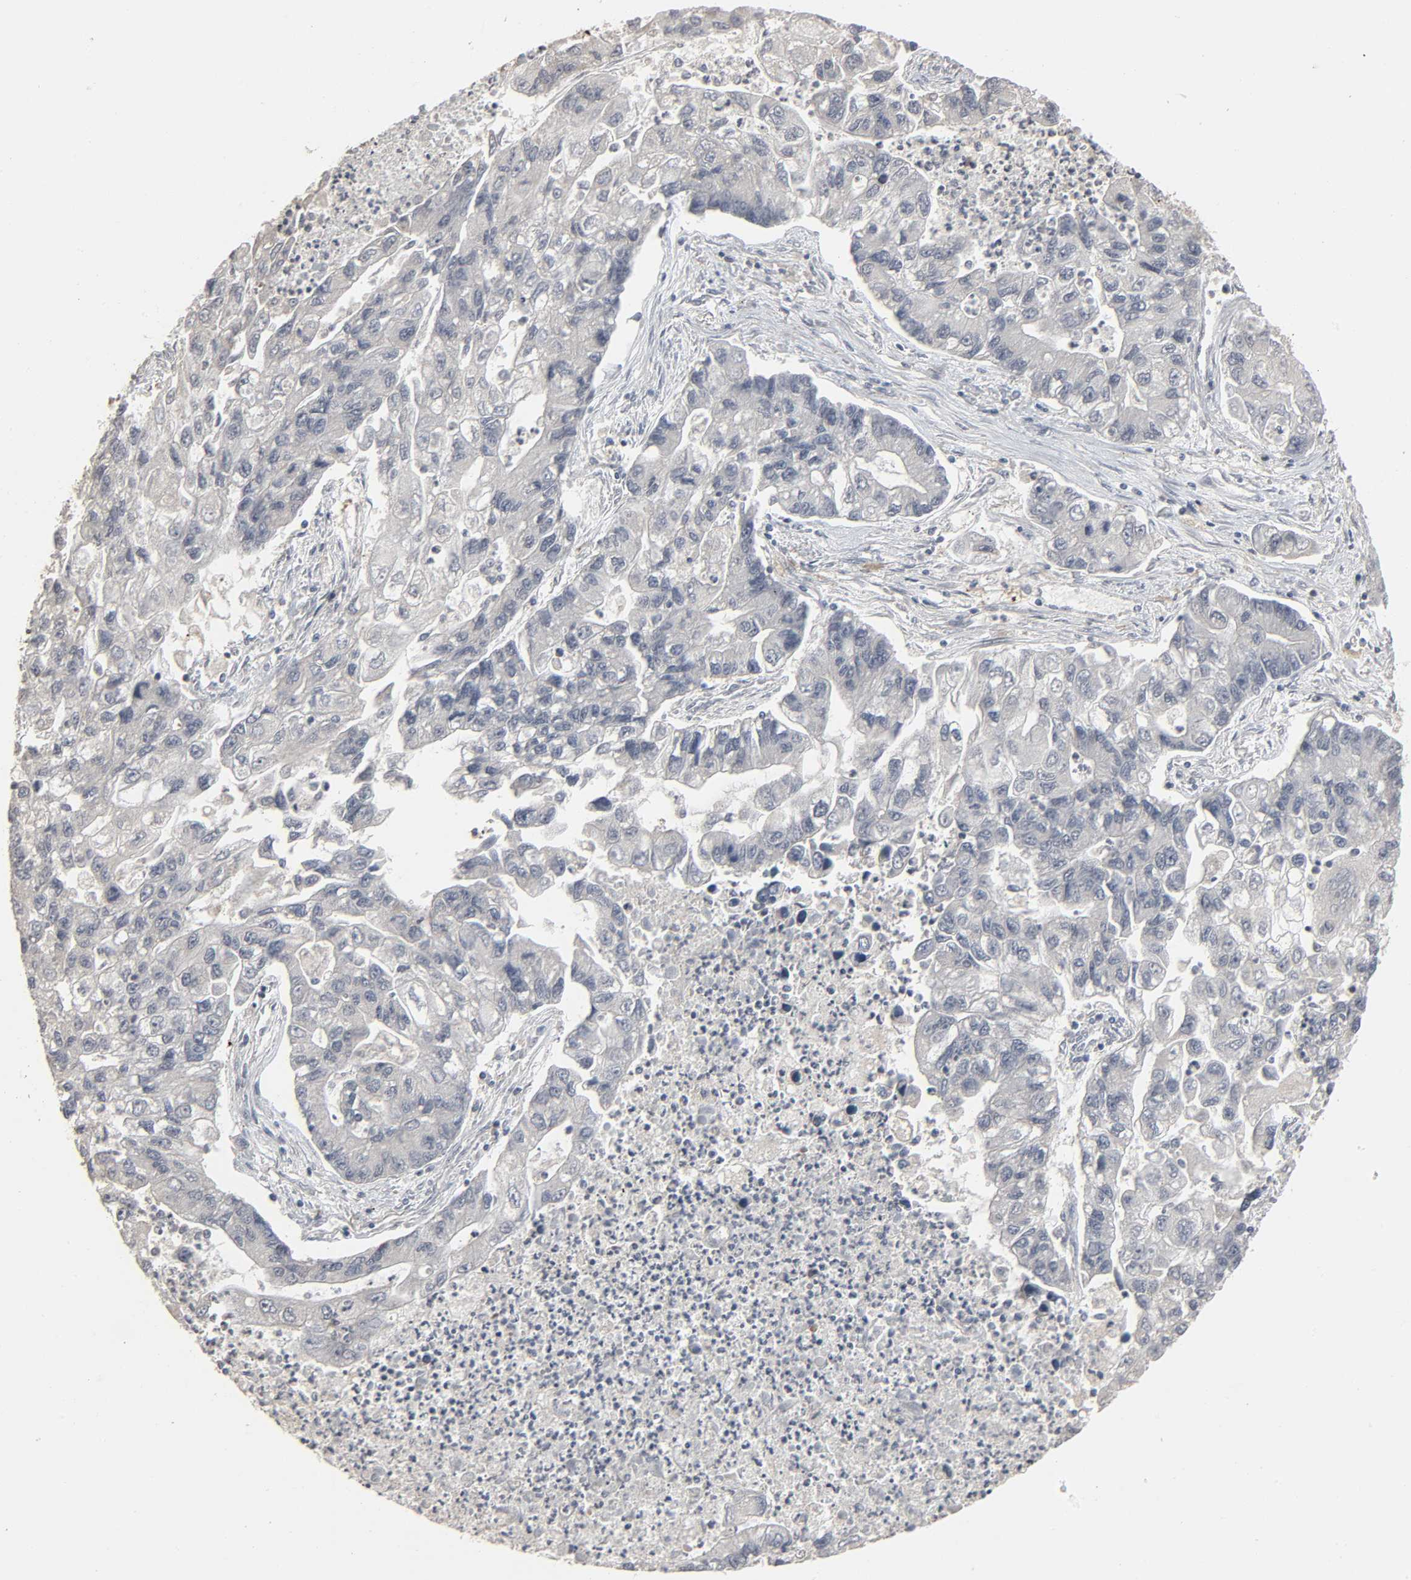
{"staining": {"intensity": "negative", "quantity": "none", "location": "none"}, "tissue": "lung cancer", "cell_type": "Tumor cells", "image_type": "cancer", "snomed": [{"axis": "morphology", "description": "Adenocarcinoma, NOS"}, {"axis": "topography", "description": "Lung"}], "caption": "Immunohistochemical staining of adenocarcinoma (lung) reveals no significant staining in tumor cells.", "gene": "ZNF222", "patient": {"sex": "female", "age": 51}}